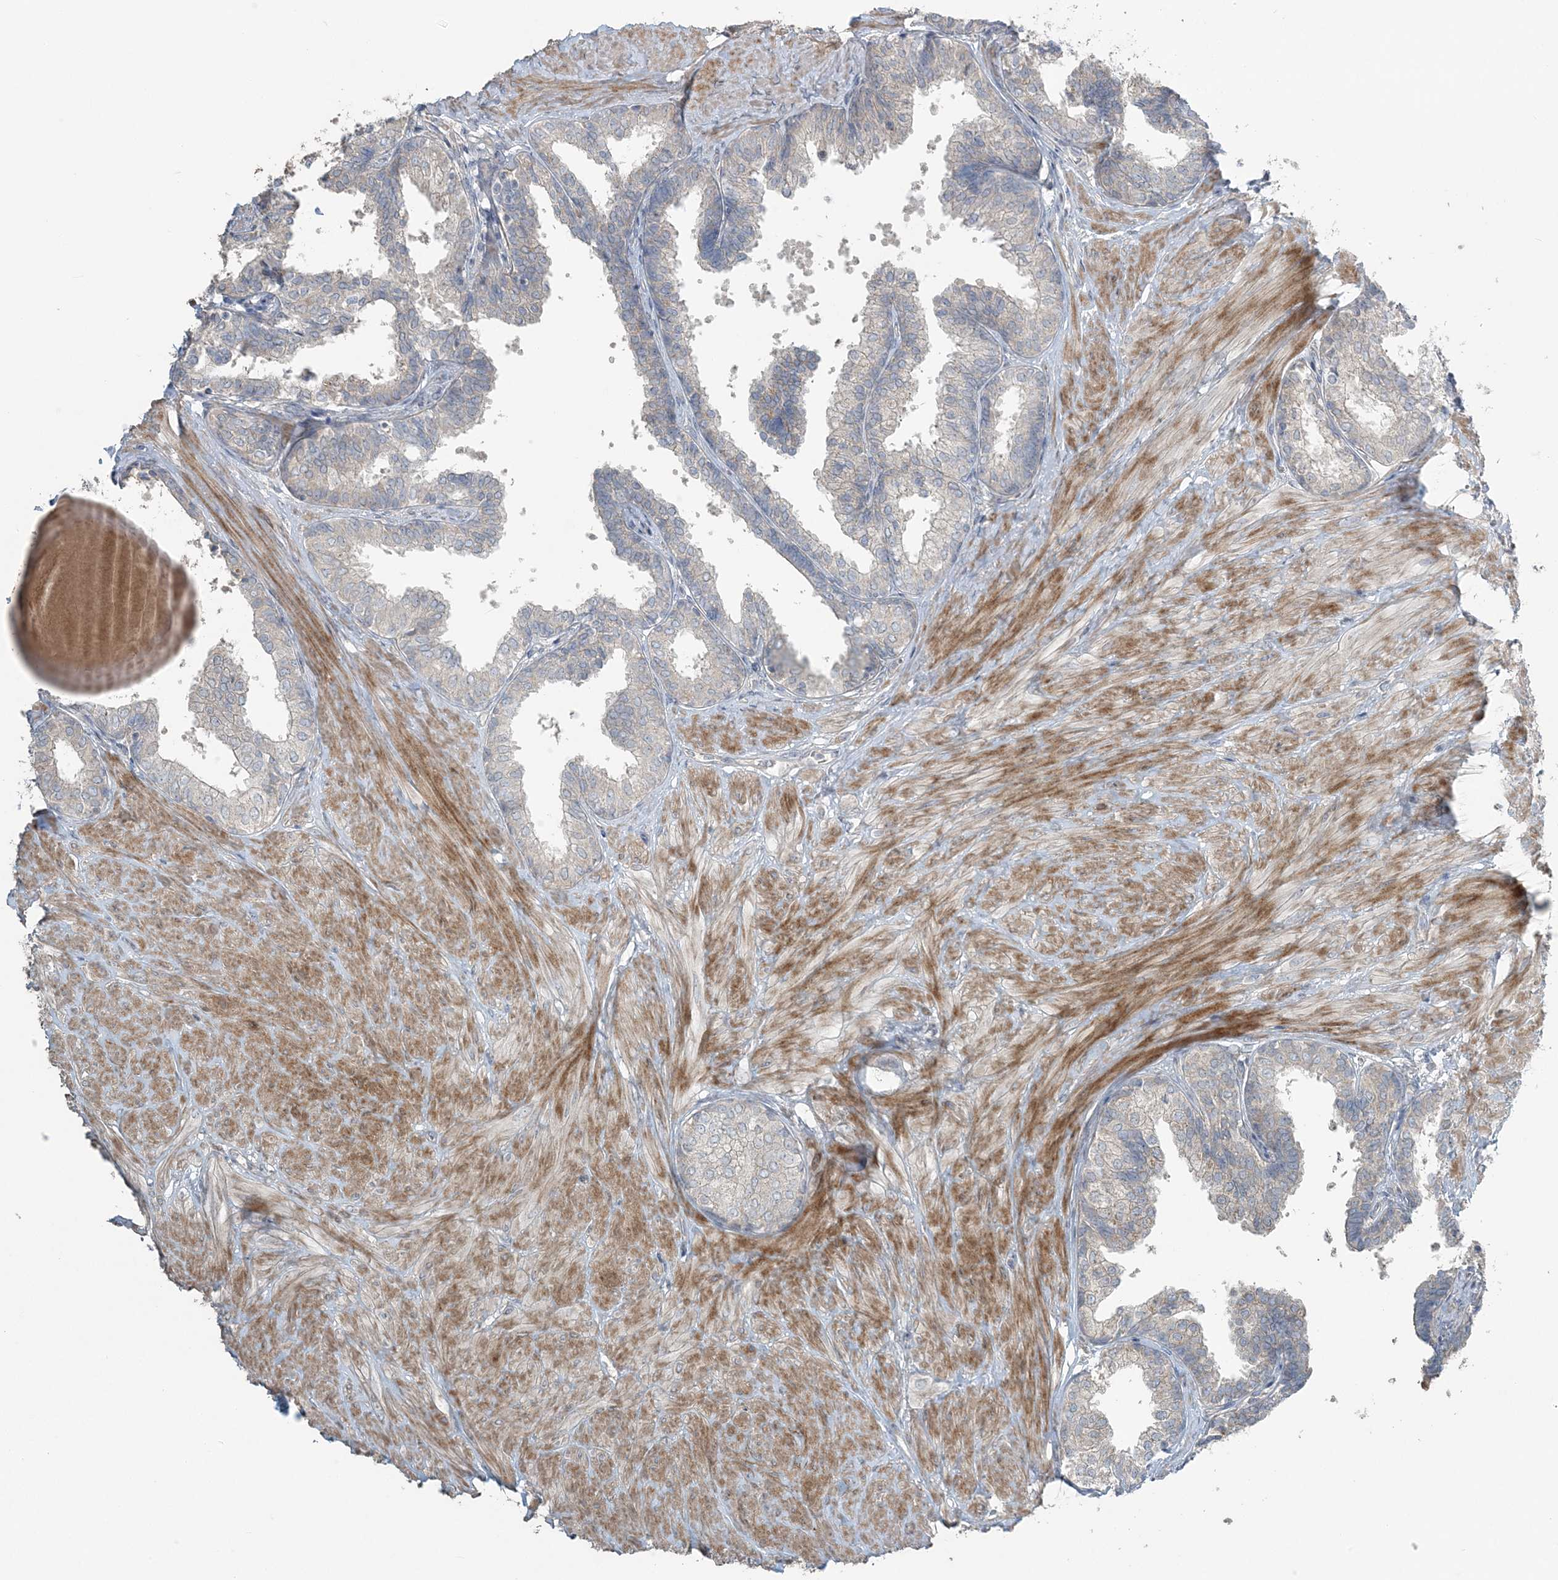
{"staining": {"intensity": "negative", "quantity": "none", "location": "none"}, "tissue": "prostate", "cell_type": "Glandular cells", "image_type": "normal", "snomed": [{"axis": "morphology", "description": "Normal tissue, NOS"}, {"axis": "topography", "description": "Prostate"}], "caption": "Immunohistochemical staining of unremarkable human prostate displays no significant staining in glandular cells. (Stains: DAB (3,3'-diaminobenzidine) immunohistochemistry with hematoxylin counter stain, Microscopy: brightfield microscopy at high magnification).", "gene": "SLC4A10", "patient": {"sex": "male", "age": 48}}